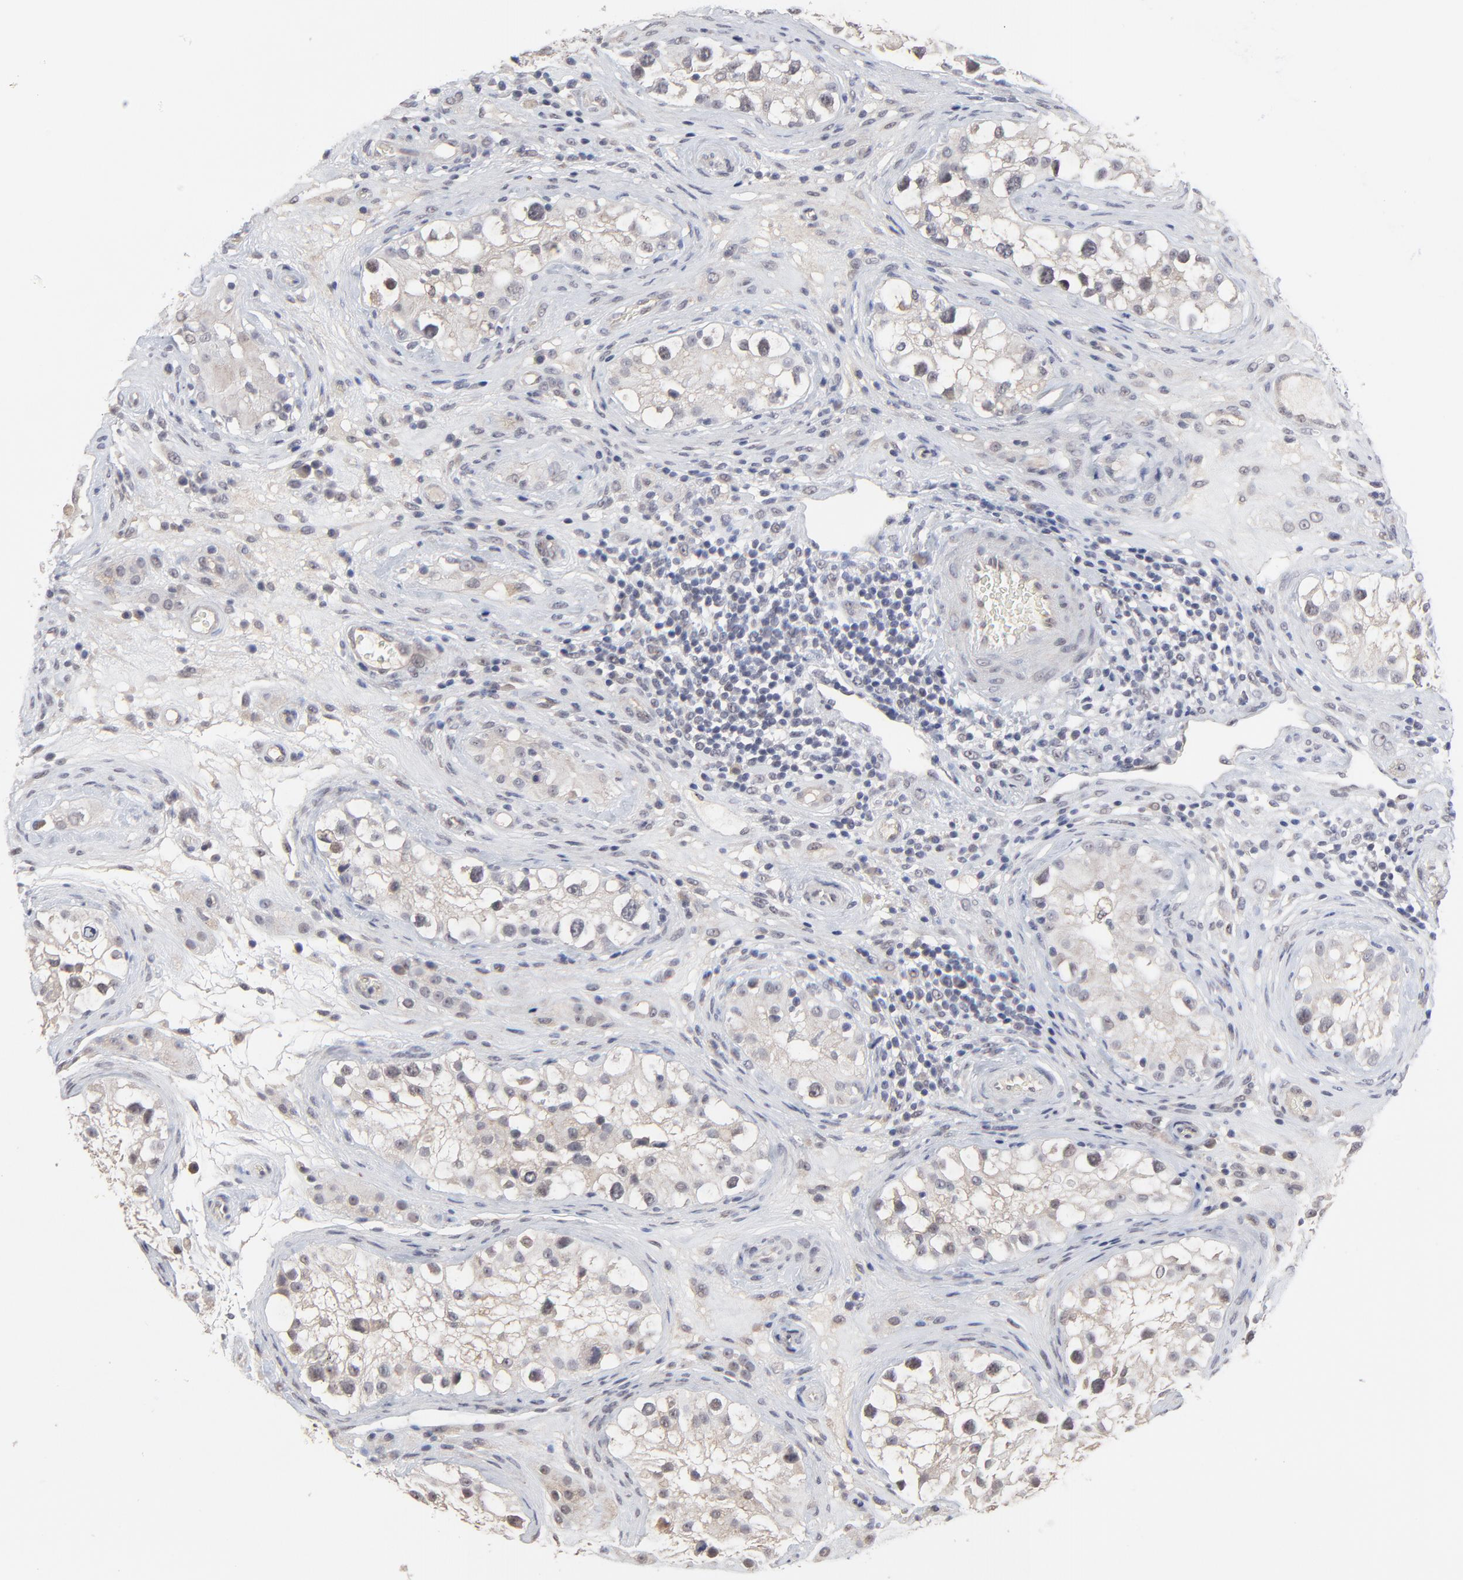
{"staining": {"intensity": "negative", "quantity": "none", "location": "none"}, "tissue": "testis cancer", "cell_type": "Tumor cells", "image_type": "cancer", "snomed": [{"axis": "morphology", "description": "Carcinoma, Embryonal, NOS"}, {"axis": "topography", "description": "Testis"}], "caption": "High magnification brightfield microscopy of testis embryonal carcinoma stained with DAB (brown) and counterstained with hematoxylin (blue): tumor cells show no significant staining.", "gene": "FAM199X", "patient": {"sex": "male", "age": 31}}